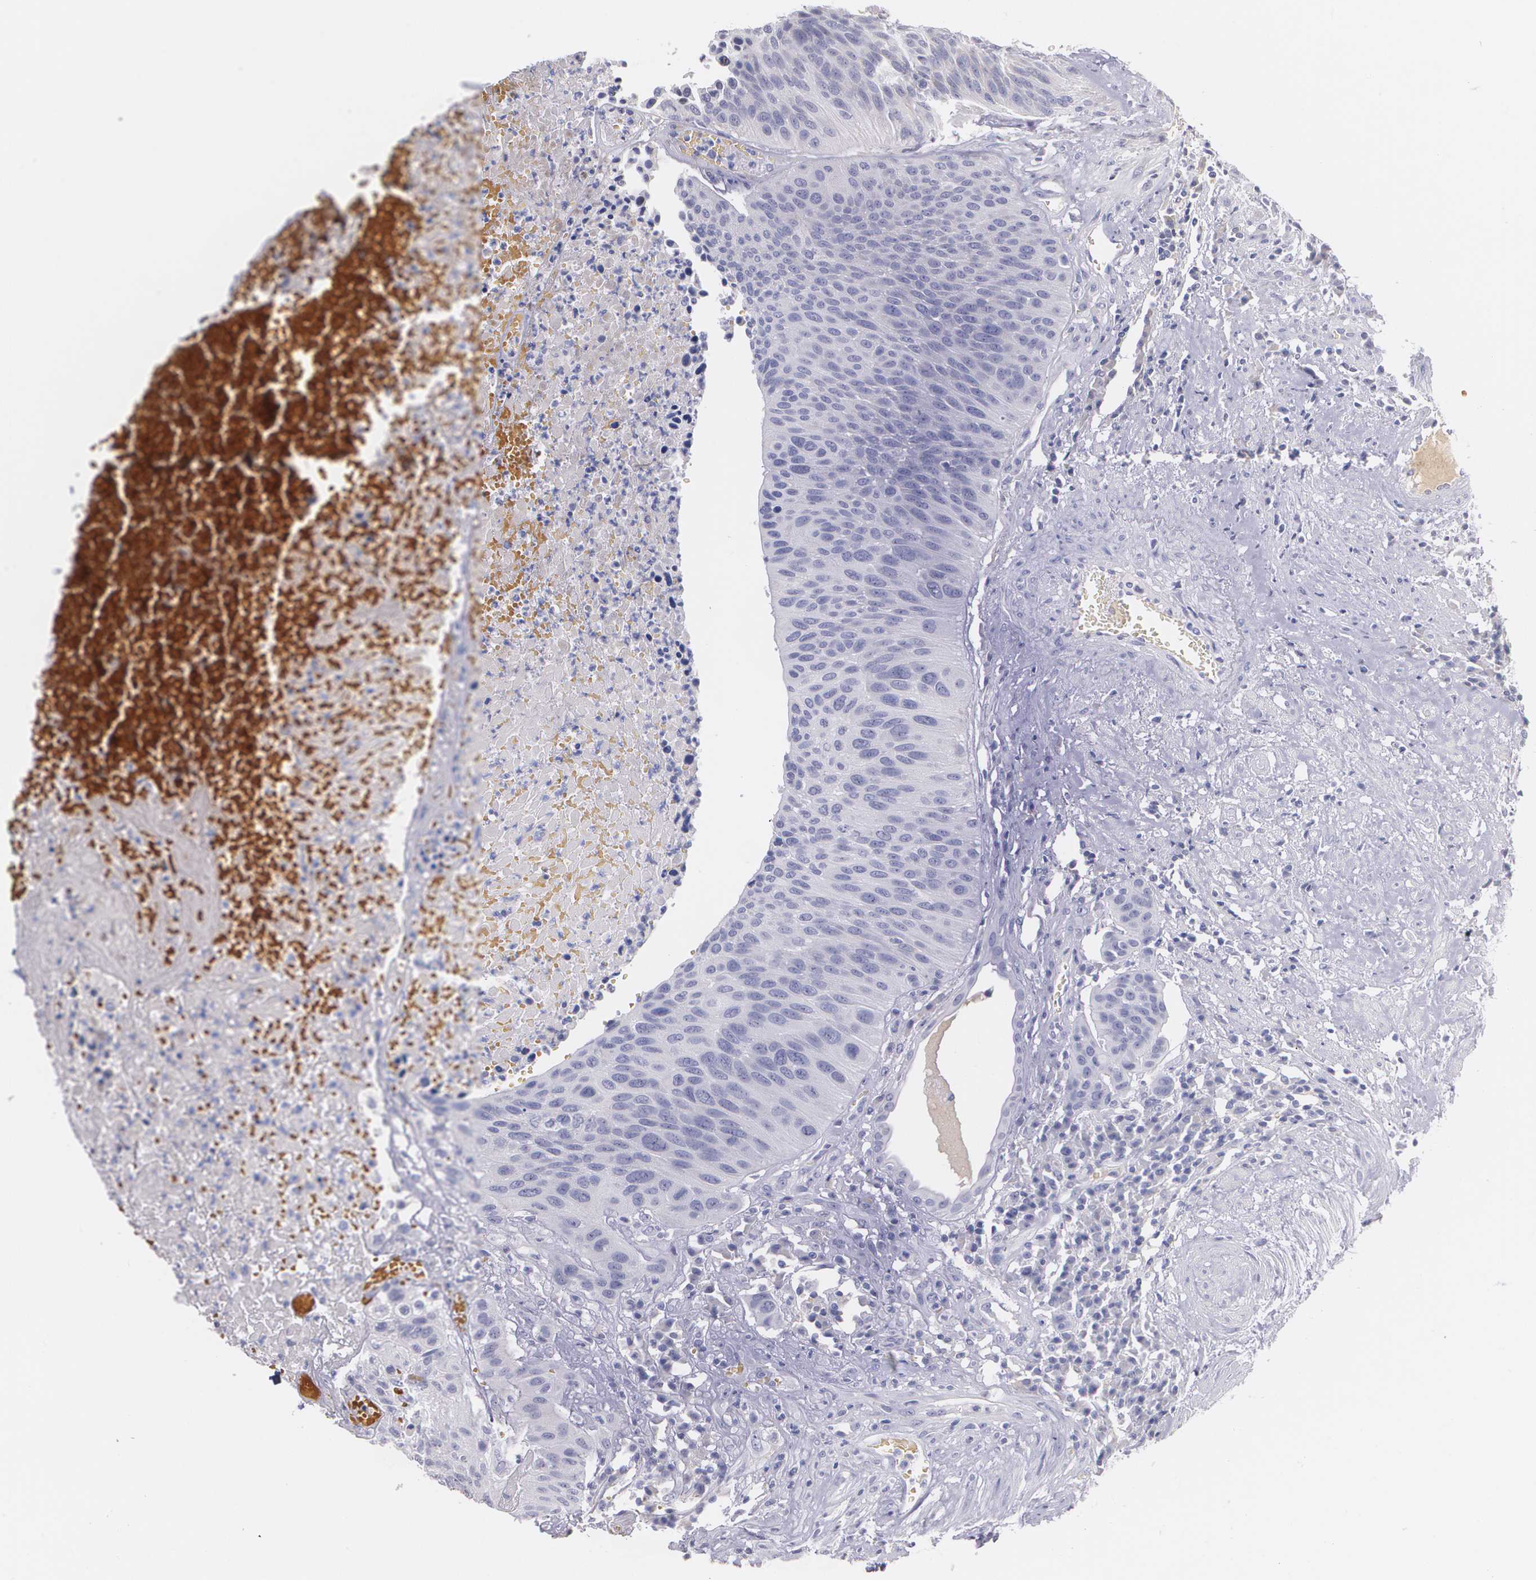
{"staining": {"intensity": "negative", "quantity": "none", "location": "none"}, "tissue": "urothelial cancer", "cell_type": "Tumor cells", "image_type": "cancer", "snomed": [{"axis": "morphology", "description": "Urothelial carcinoma, High grade"}, {"axis": "topography", "description": "Urinary bladder"}], "caption": "Urothelial carcinoma (high-grade) was stained to show a protein in brown. There is no significant staining in tumor cells. (IHC, brightfield microscopy, high magnification).", "gene": "AMBP", "patient": {"sex": "male", "age": 66}}